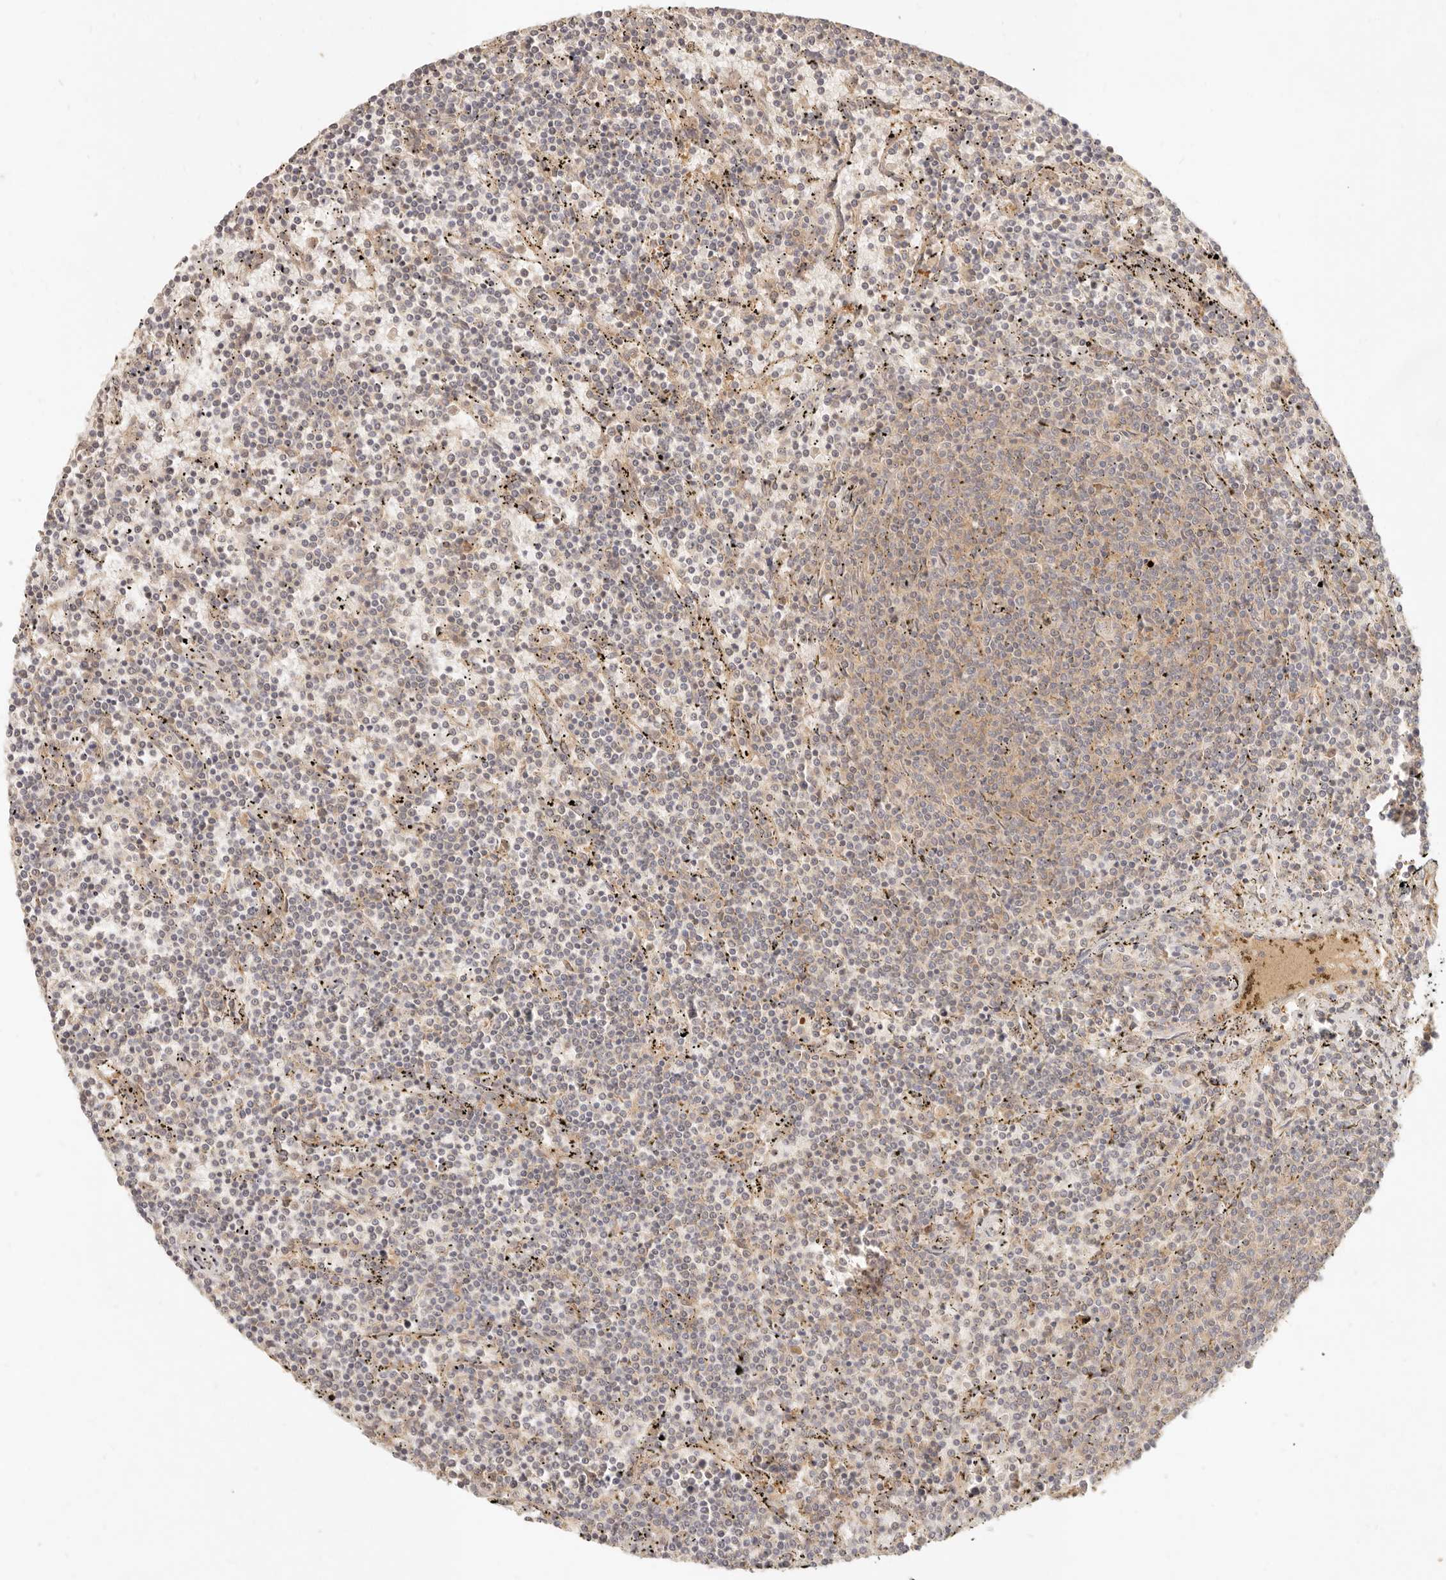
{"staining": {"intensity": "weak", "quantity": "25%-75%", "location": "cytoplasmic/membranous"}, "tissue": "lymphoma", "cell_type": "Tumor cells", "image_type": "cancer", "snomed": [{"axis": "morphology", "description": "Malignant lymphoma, non-Hodgkin's type, Low grade"}, {"axis": "topography", "description": "Spleen"}], "caption": "Immunohistochemistry histopathology image of neoplastic tissue: human malignant lymphoma, non-Hodgkin's type (low-grade) stained using IHC displays low levels of weak protein expression localized specifically in the cytoplasmic/membranous of tumor cells, appearing as a cytoplasmic/membranous brown color.", "gene": "NECAP2", "patient": {"sex": "female", "age": 50}}